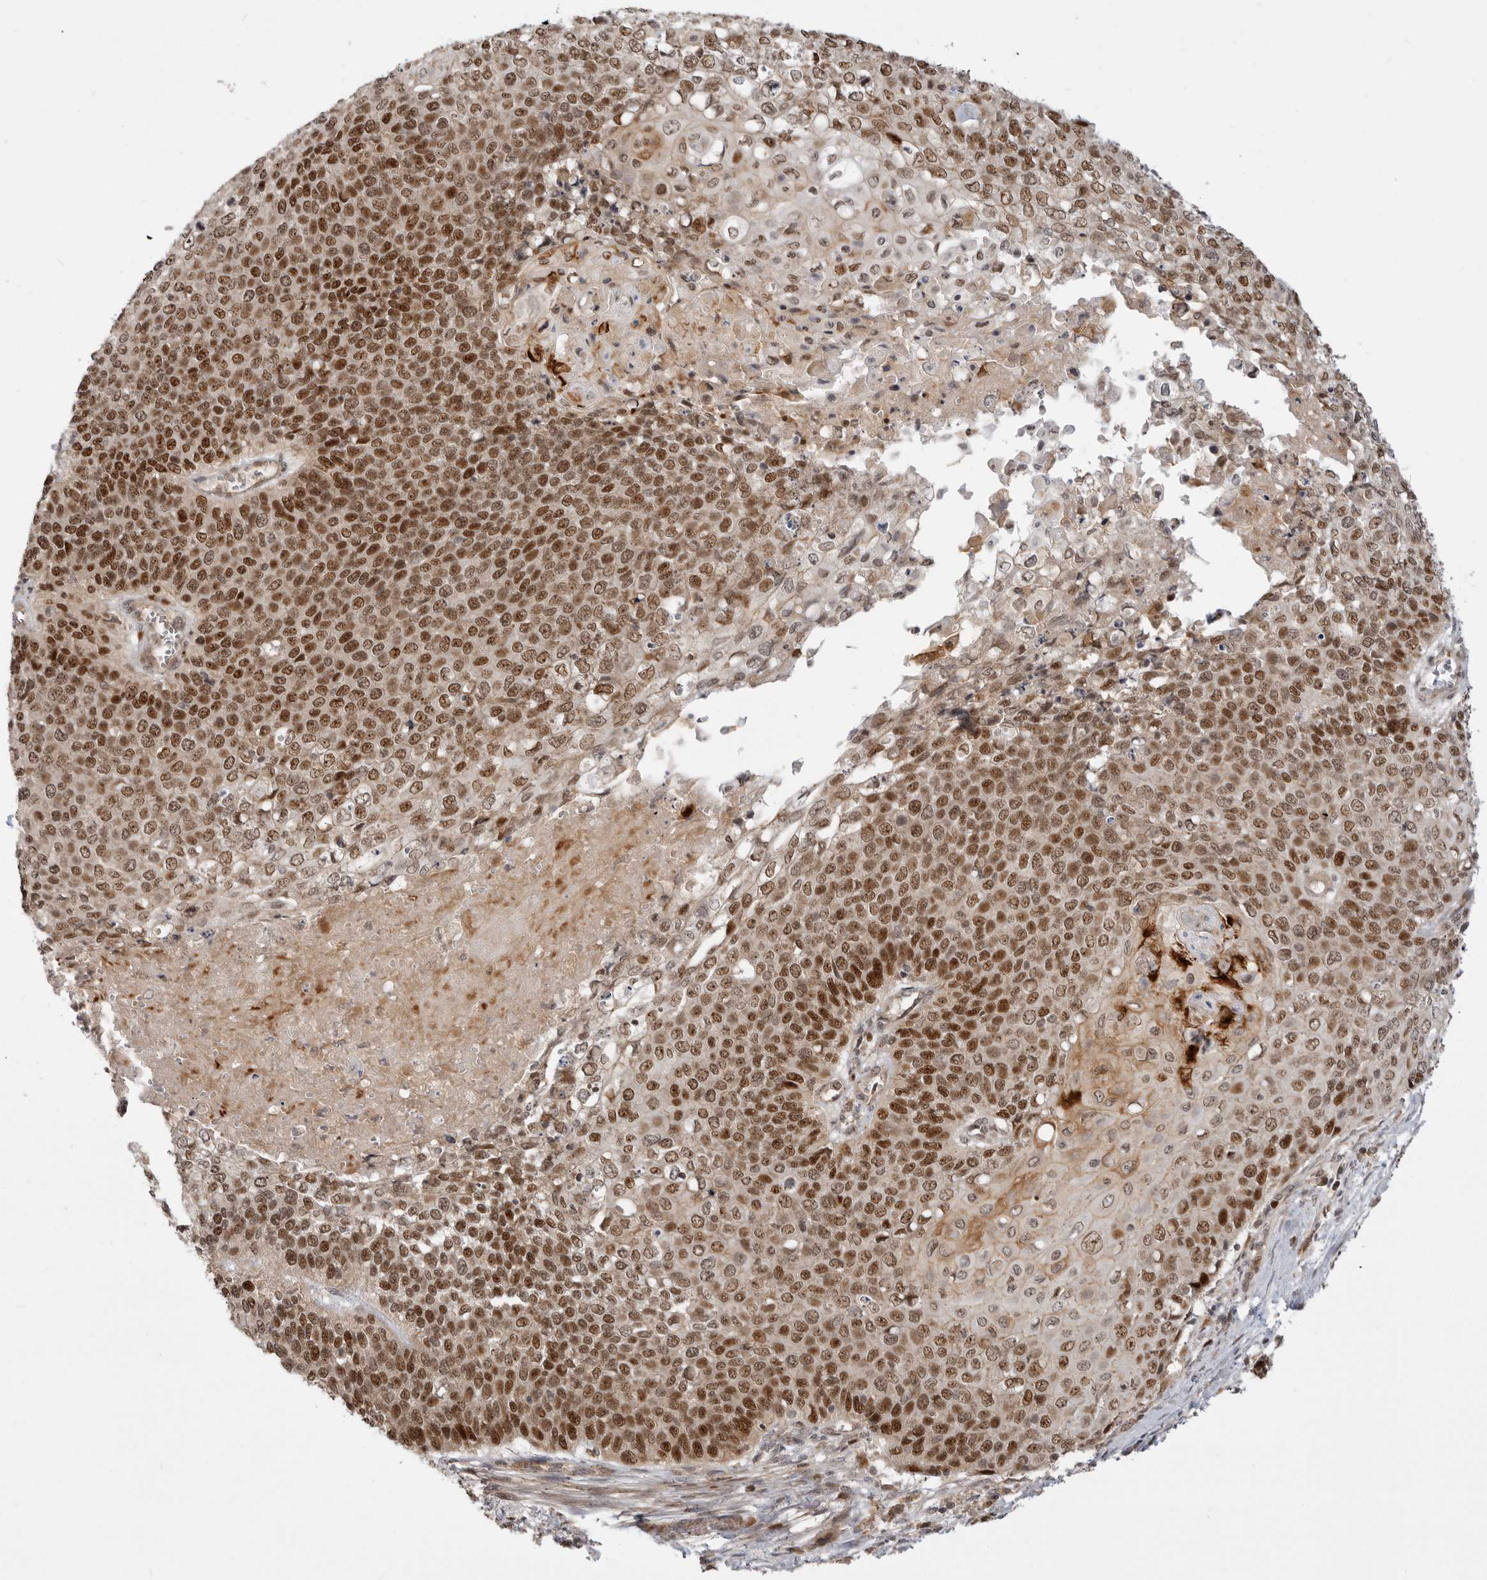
{"staining": {"intensity": "strong", "quantity": "25%-75%", "location": "nuclear"}, "tissue": "cervical cancer", "cell_type": "Tumor cells", "image_type": "cancer", "snomed": [{"axis": "morphology", "description": "Squamous cell carcinoma, NOS"}, {"axis": "topography", "description": "Cervix"}], "caption": "Protein positivity by immunohistochemistry shows strong nuclear positivity in about 25%-75% of tumor cells in cervical cancer (squamous cell carcinoma).", "gene": "CSNK1G3", "patient": {"sex": "female", "age": 39}}